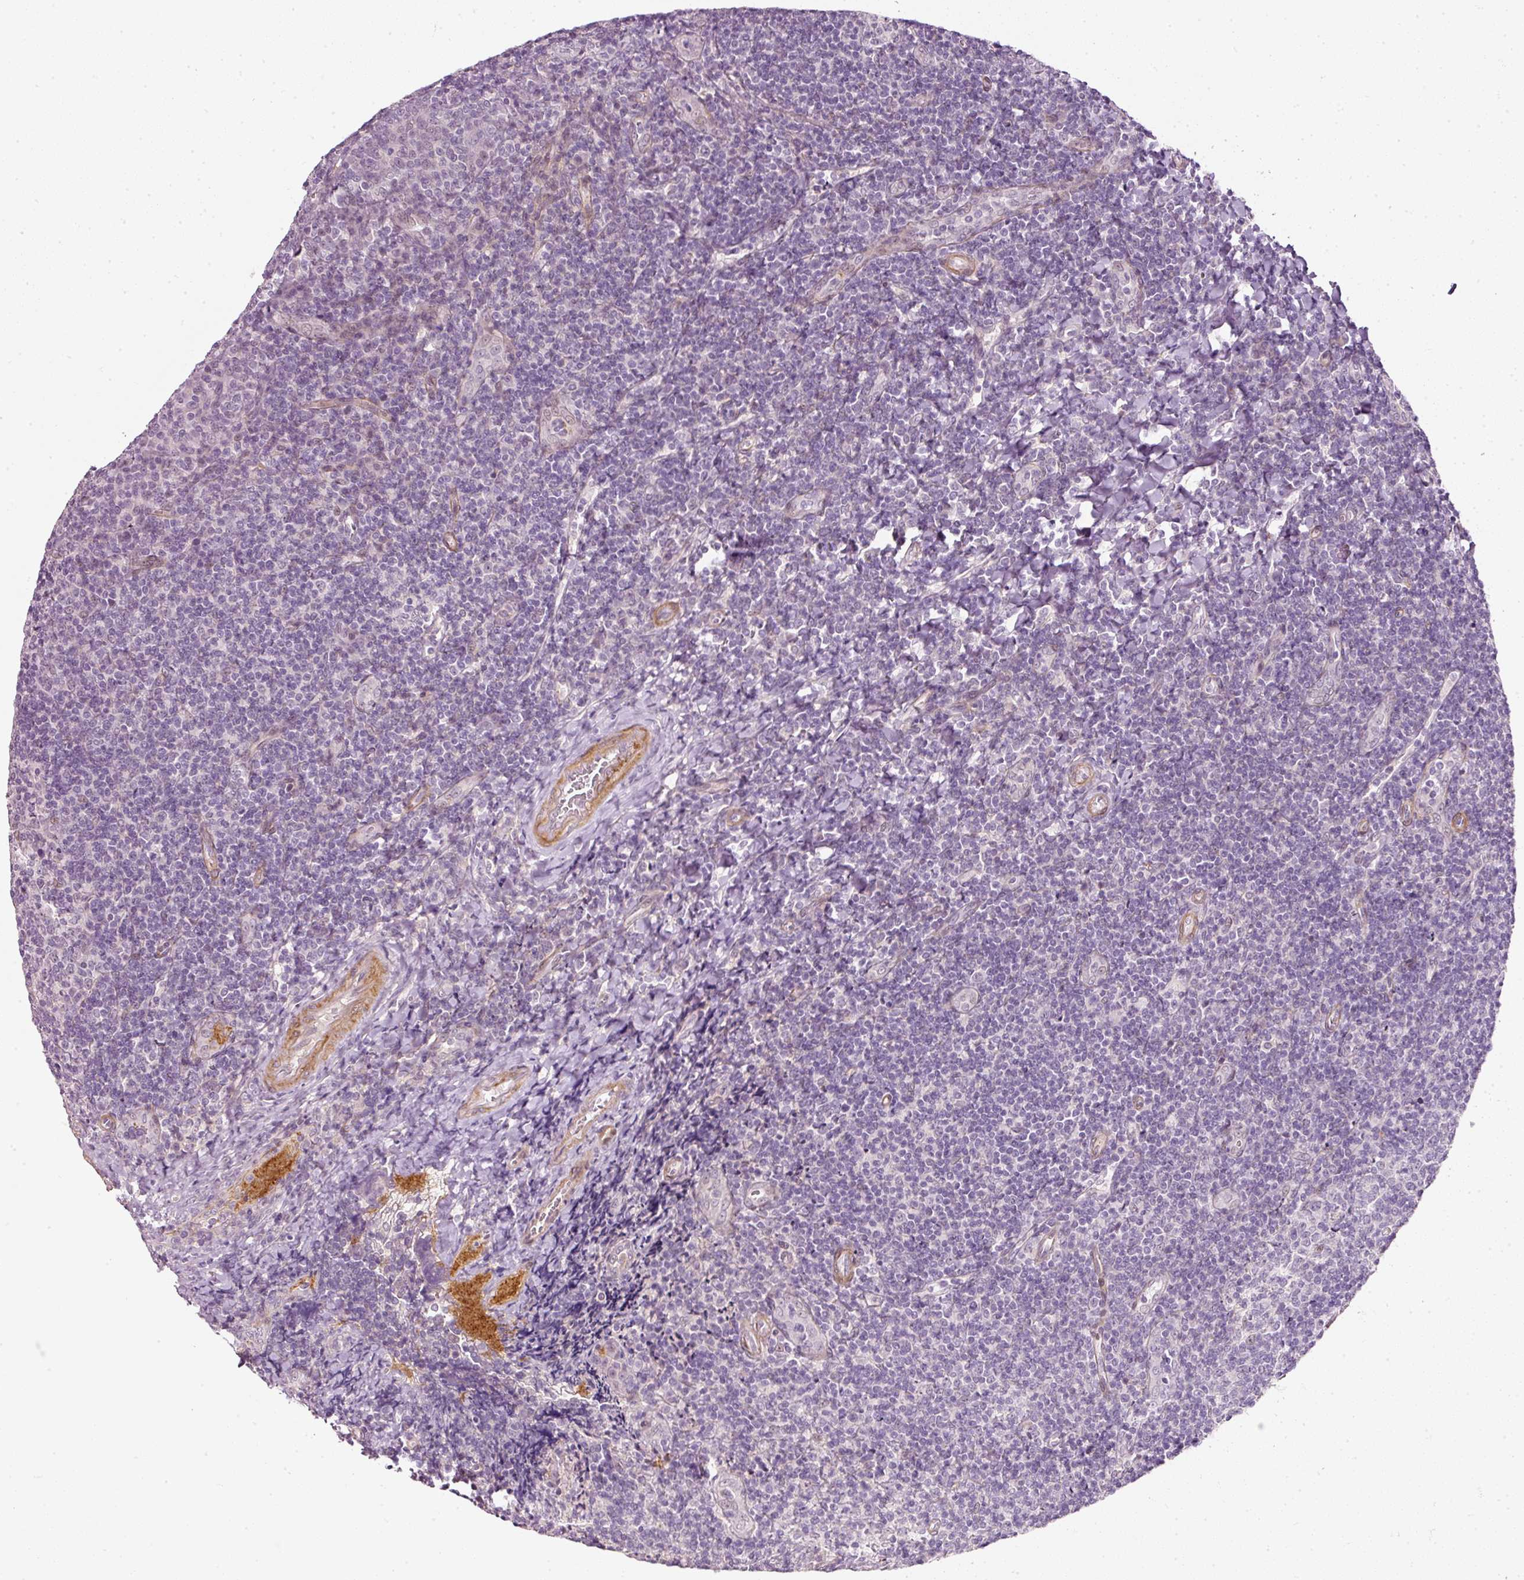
{"staining": {"intensity": "moderate", "quantity": "<25%", "location": "nuclear"}, "tissue": "tonsil", "cell_type": "Germinal center cells", "image_type": "normal", "snomed": [{"axis": "morphology", "description": "Normal tissue, NOS"}, {"axis": "topography", "description": "Tonsil"}], "caption": "This micrograph demonstrates immunohistochemistry (IHC) staining of unremarkable human tonsil, with low moderate nuclear staining in approximately <25% of germinal center cells.", "gene": "TOGARAM1", "patient": {"sex": "male", "age": 17}}